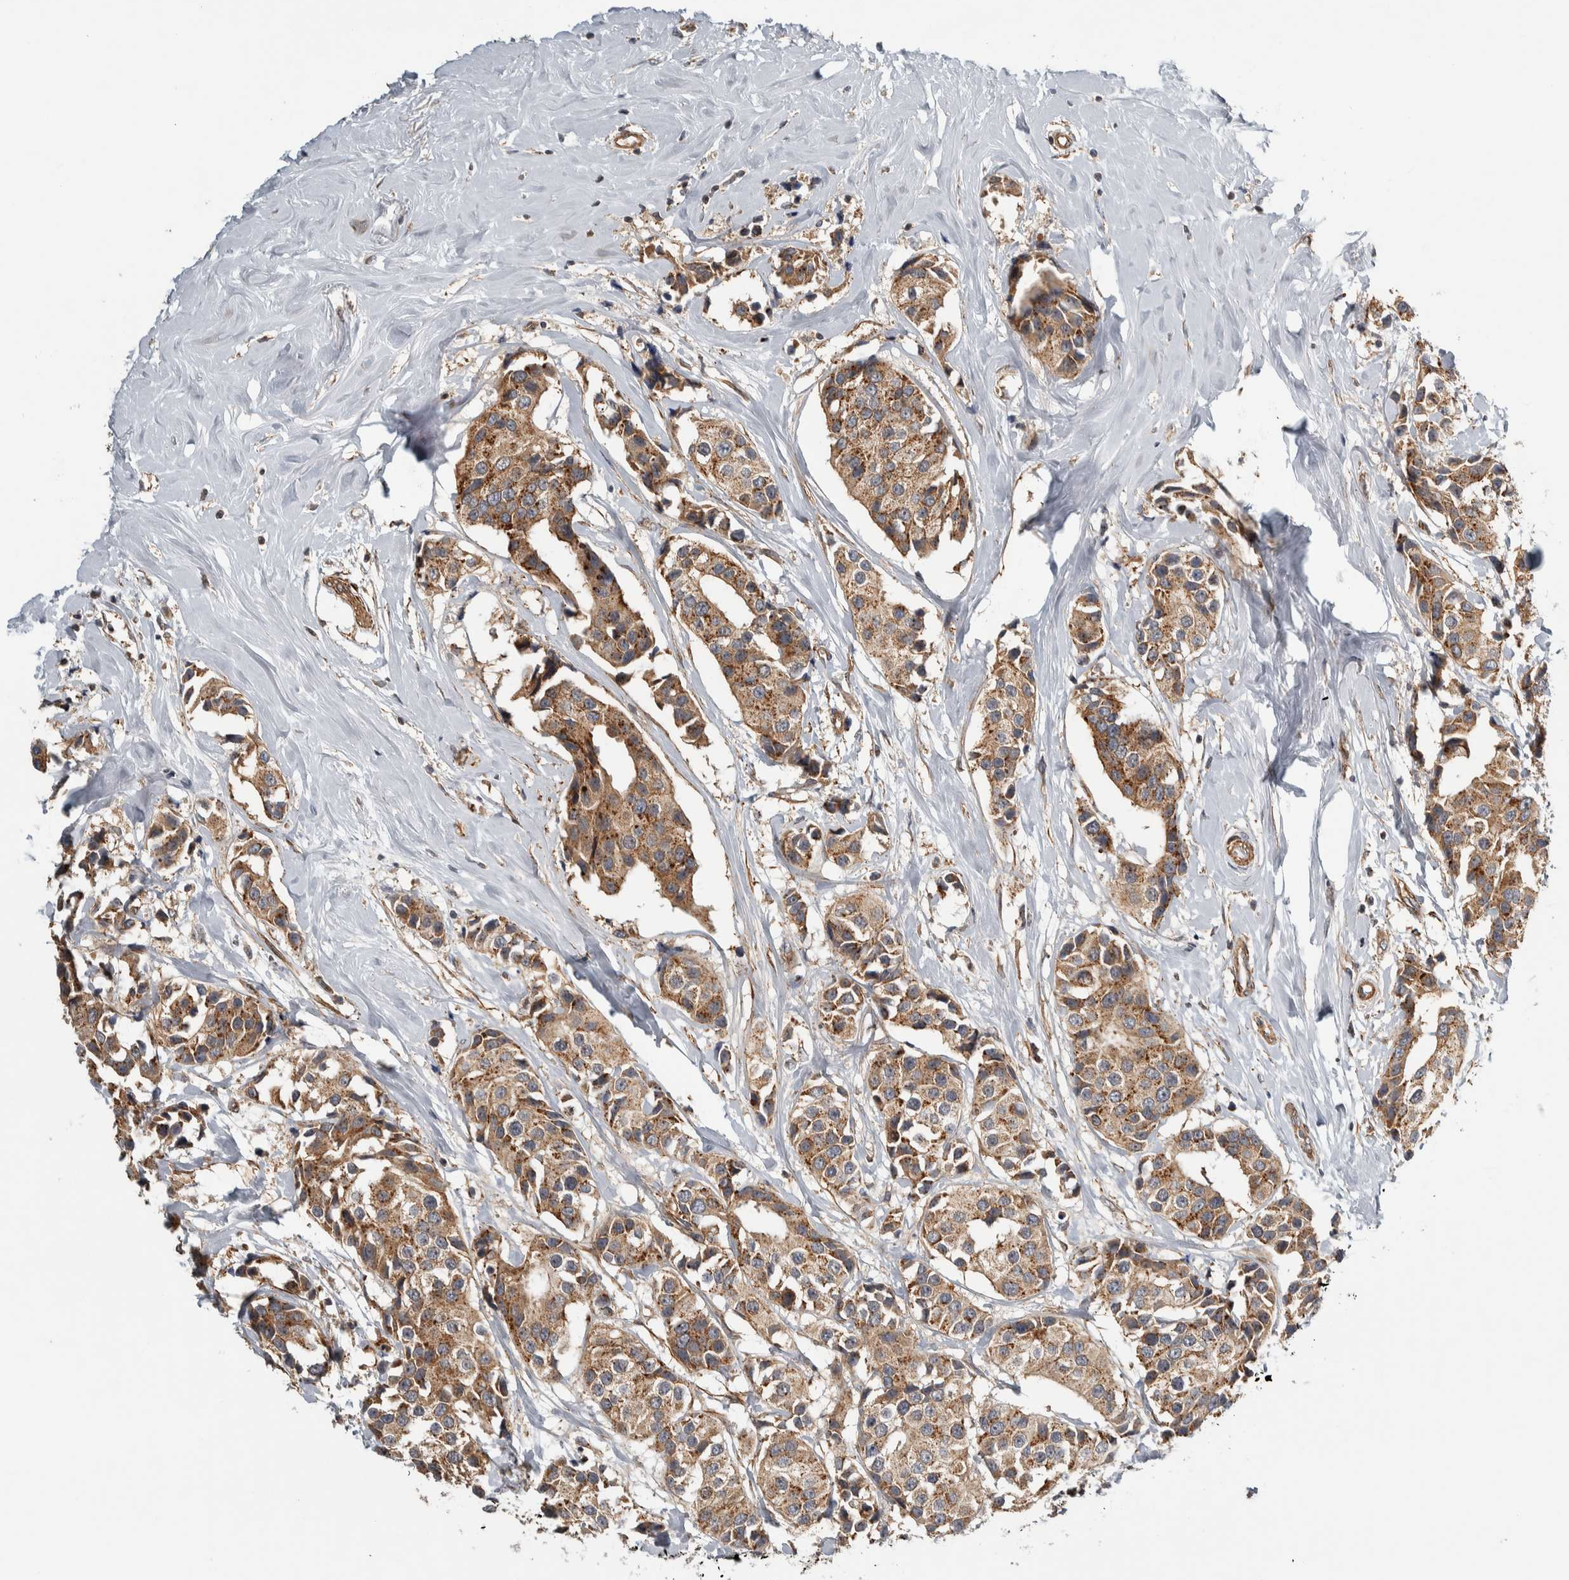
{"staining": {"intensity": "weak", "quantity": ">75%", "location": "cytoplasmic/membranous"}, "tissue": "breast cancer", "cell_type": "Tumor cells", "image_type": "cancer", "snomed": [{"axis": "morphology", "description": "Normal tissue, NOS"}, {"axis": "morphology", "description": "Duct carcinoma"}, {"axis": "topography", "description": "Breast"}], "caption": "This histopathology image exhibits breast cancer stained with immunohistochemistry (IHC) to label a protein in brown. The cytoplasmic/membranous of tumor cells show weak positivity for the protein. Nuclei are counter-stained blue.", "gene": "TBC1D31", "patient": {"sex": "female", "age": 39}}